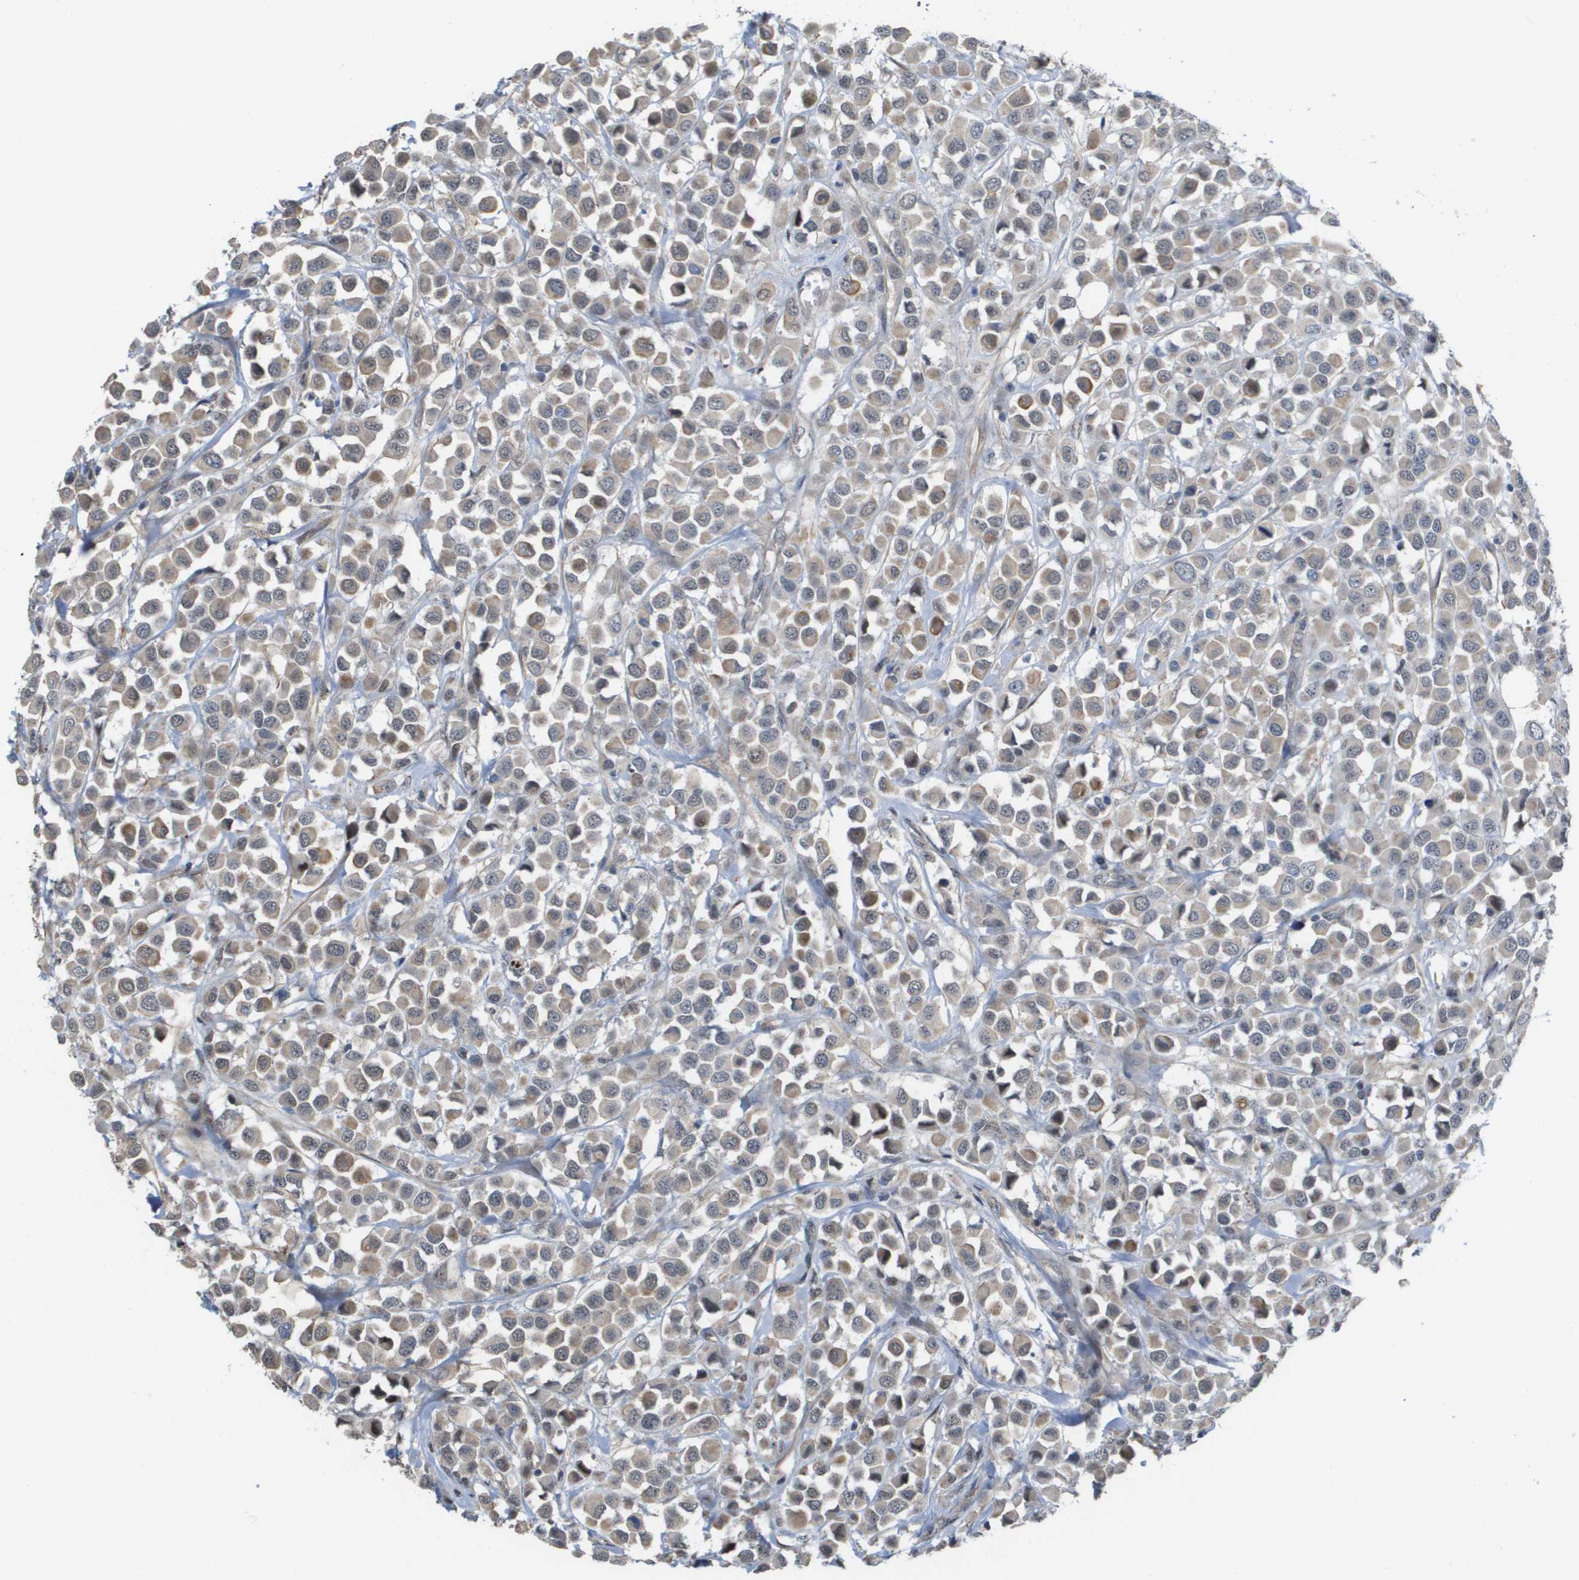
{"staining": {"intensity": "weak", "quantity": ">75%", "location": "cytoplasmic/membranous"}, "tissue": "breast cancer", "cell_type": "Tumor cells", "image_type": "cancer", "snomed": [{"axis": "morphology", "description": "Duct carcinoma"}, {"axis": "topography", "description": "Breast"}], "caption": "Breast invasive ductal carcinoma stained for a protein reveals weak cytoplasmic/membranous positivity in tumor cells.", "gene": "RNF112", "patient": {"sex": "female", "age": 61}}